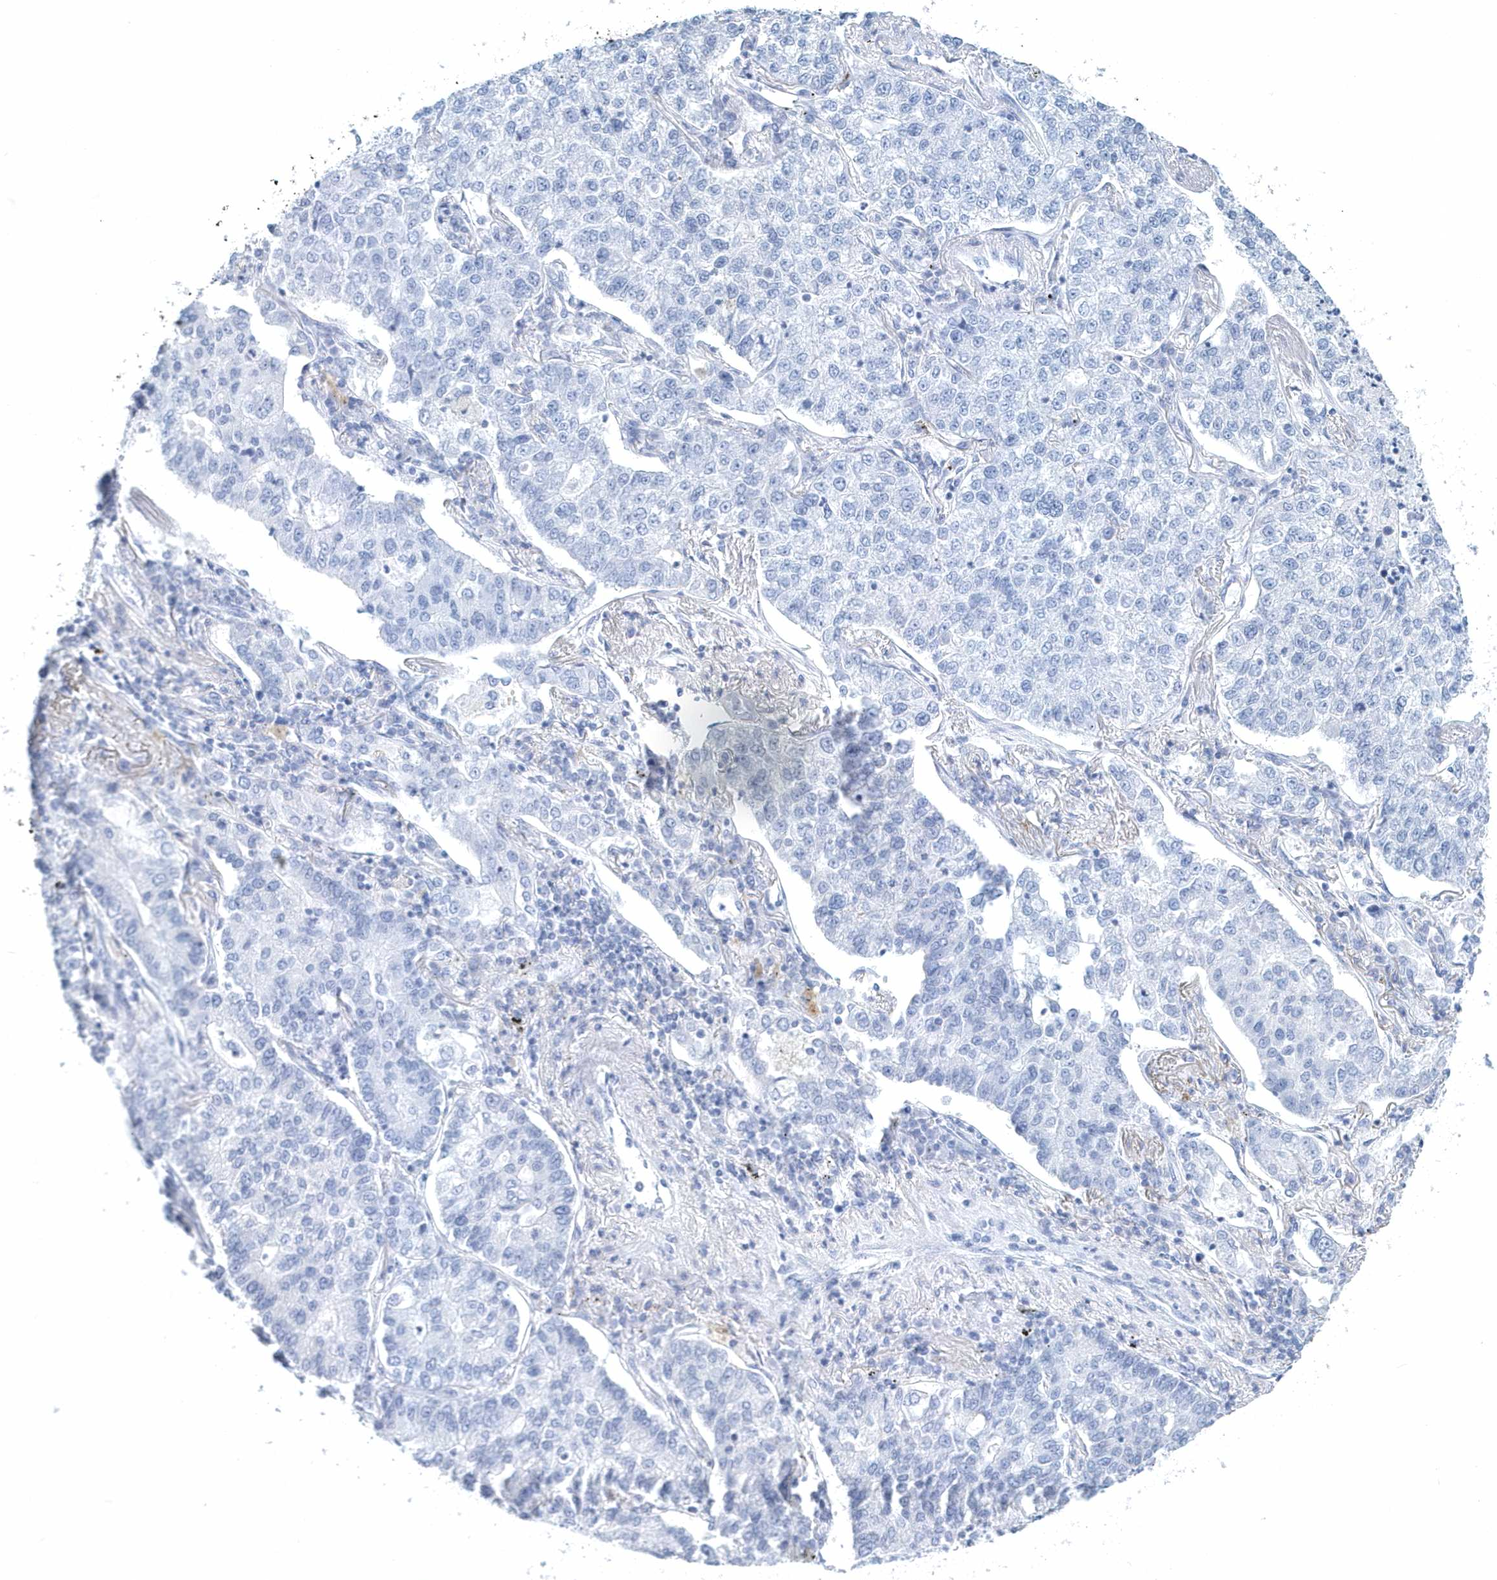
{"staining": {"intensity": "negative", "quantity": "none", "location": "none"}, "tissue": "lung cancer", "cell_type": "Tumor cells", "image_type": "cancer", "snomed": [{"axis": "morphology", "description": "Adenocarcinoma, NOS"}, {"axis": "topography", "description": "Lung"}], "caption": "Immunohistochemical staining of adenocarcinoma (lung) shows no significant positivity in tumor cells.", "gene": "PTPRO", "patient": {"sex": "male", "age": 49}}